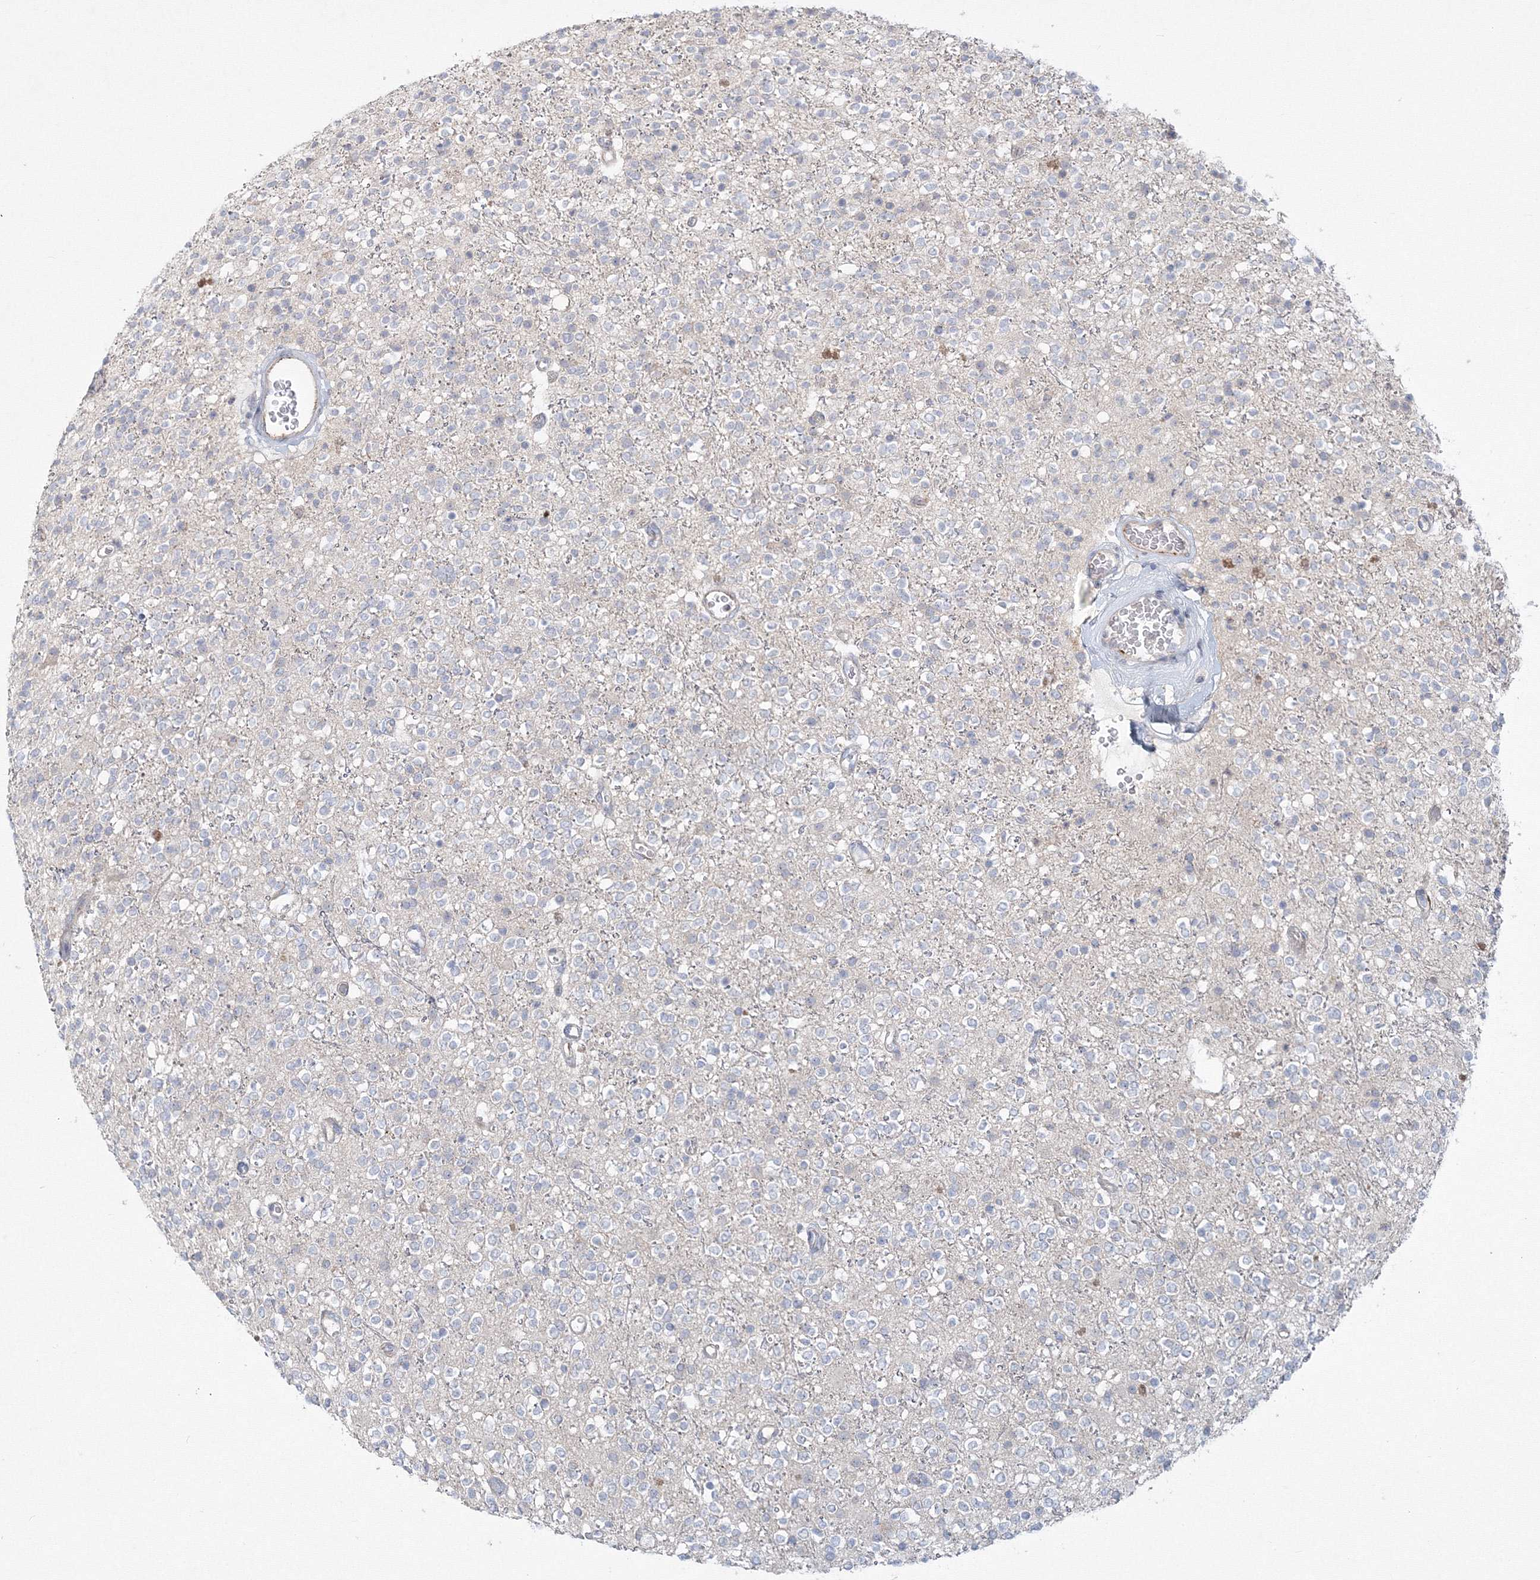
{"staining": {"intensity": "negative", "quantity": "none", "location": "none"}, "tissue": "glioma", "cell_type": "Tumor cells", "image_type": "cancer", "snomed": [{"axis": "morphology", "description": "Glioma, malignant, High grade"}, {"axis": "topography", "description": "Brain"}], "caption": "A histopathology image of high-grade glioma (malignant) stained for a protein displays no brown staining in tumor cells.", "gene": "WDR49", "patient": {"sex": "male", "age": 34}}